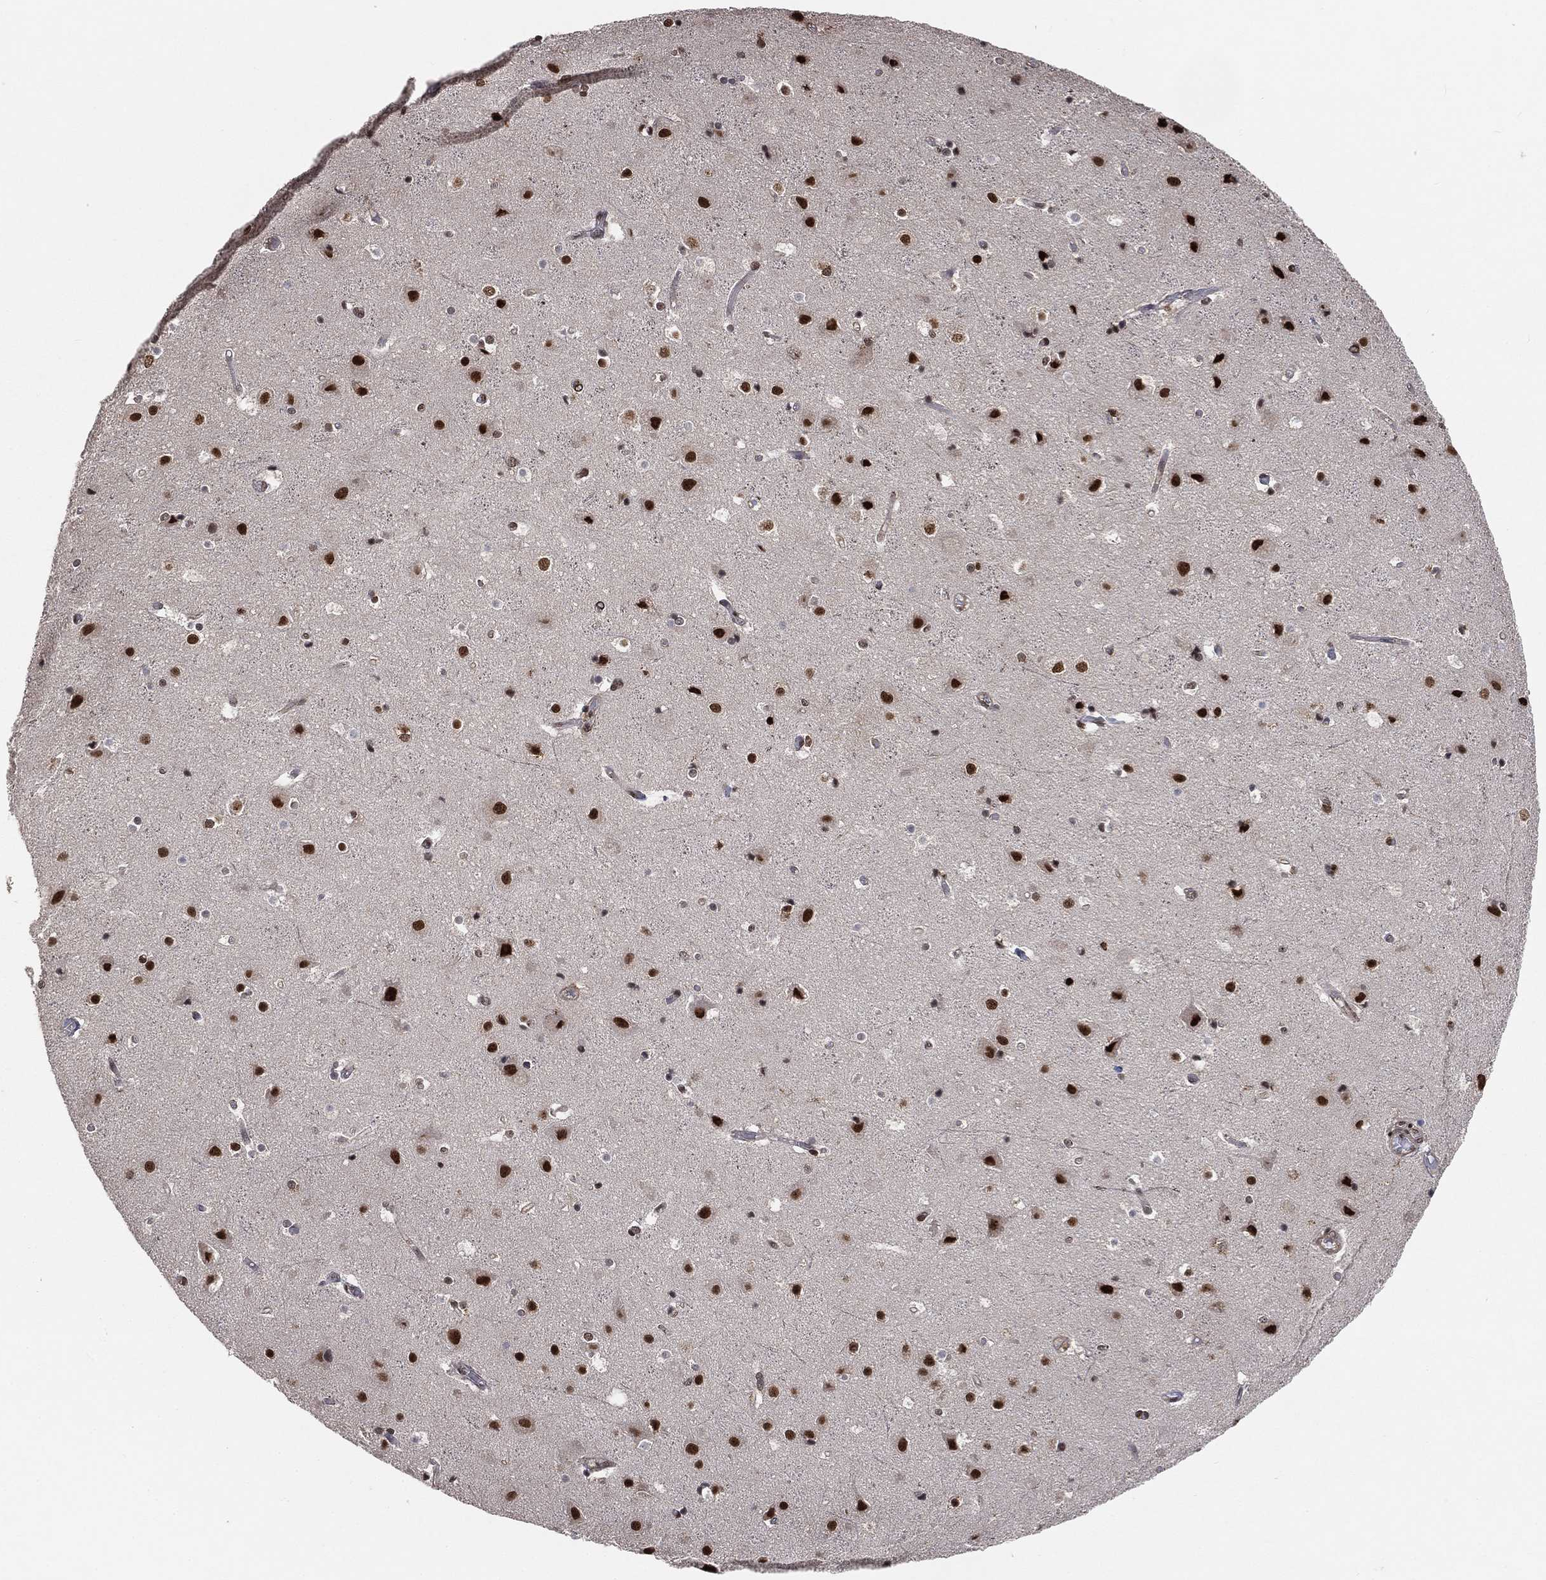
{"staining": {"intensity": "negative", "quantity": "none", "location": "none"}, "tissue": "cerebral cortex", "cell_type": "Endothelial cells", "image_type": "normal", "snomed": [{"axis": "morphology", "description": "Normal tissue, NOS"}, {"axis": "topography", "description": "Cerebral cortex"}], "caption": "Immunohistochemistry (IHC) of benign cerebral cortex demonstrates no positivity in endothelial cells. Brightfield microscopy of IHC stained with DAB (3,3'-diaminobenzidine) (brown) and hematoxylin (blue), captured at high magnification.", "gene": "RSRC2", "patient": {"sex": "female", "age": 52}}